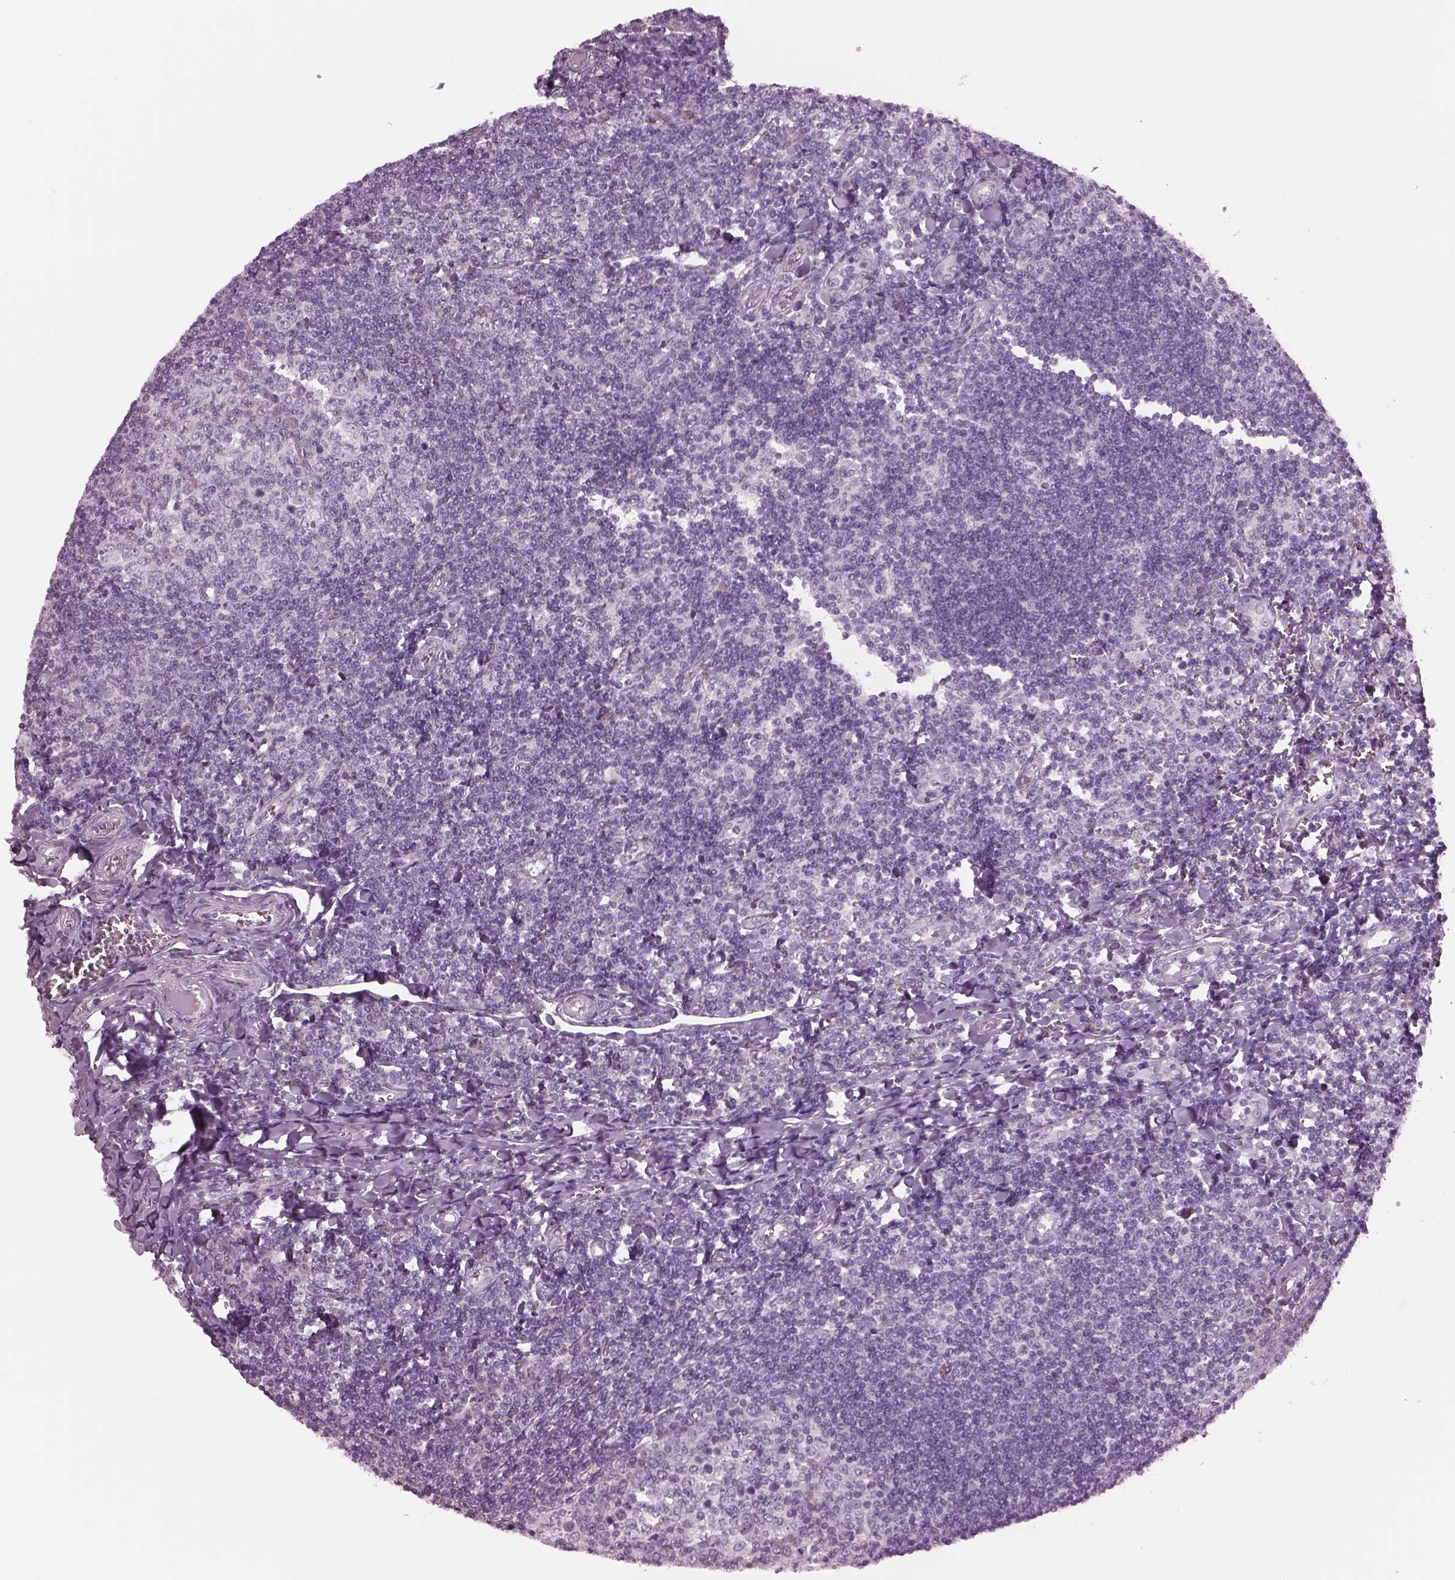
{"staining": {"intensity": "negative", "quantity": "none", "location": "none"}, "tissue": "tonsil", "cell_type": "Germinal center cells", "image_type": "normal", "snomed": [{"axis": "morphology", "description": "Normal tissue, NOS"}, {"axis": "topography", "description": "Tonsil"}], "caption": "Immunohistochemistry (IHC) of unremarkable human tonsil reveals no staining in germinal center cells. (Brightfield microscopy of DAB IHC at high magnification).", "gene": "CYLC1", "patient": {"sex": "female", "age": 12}}